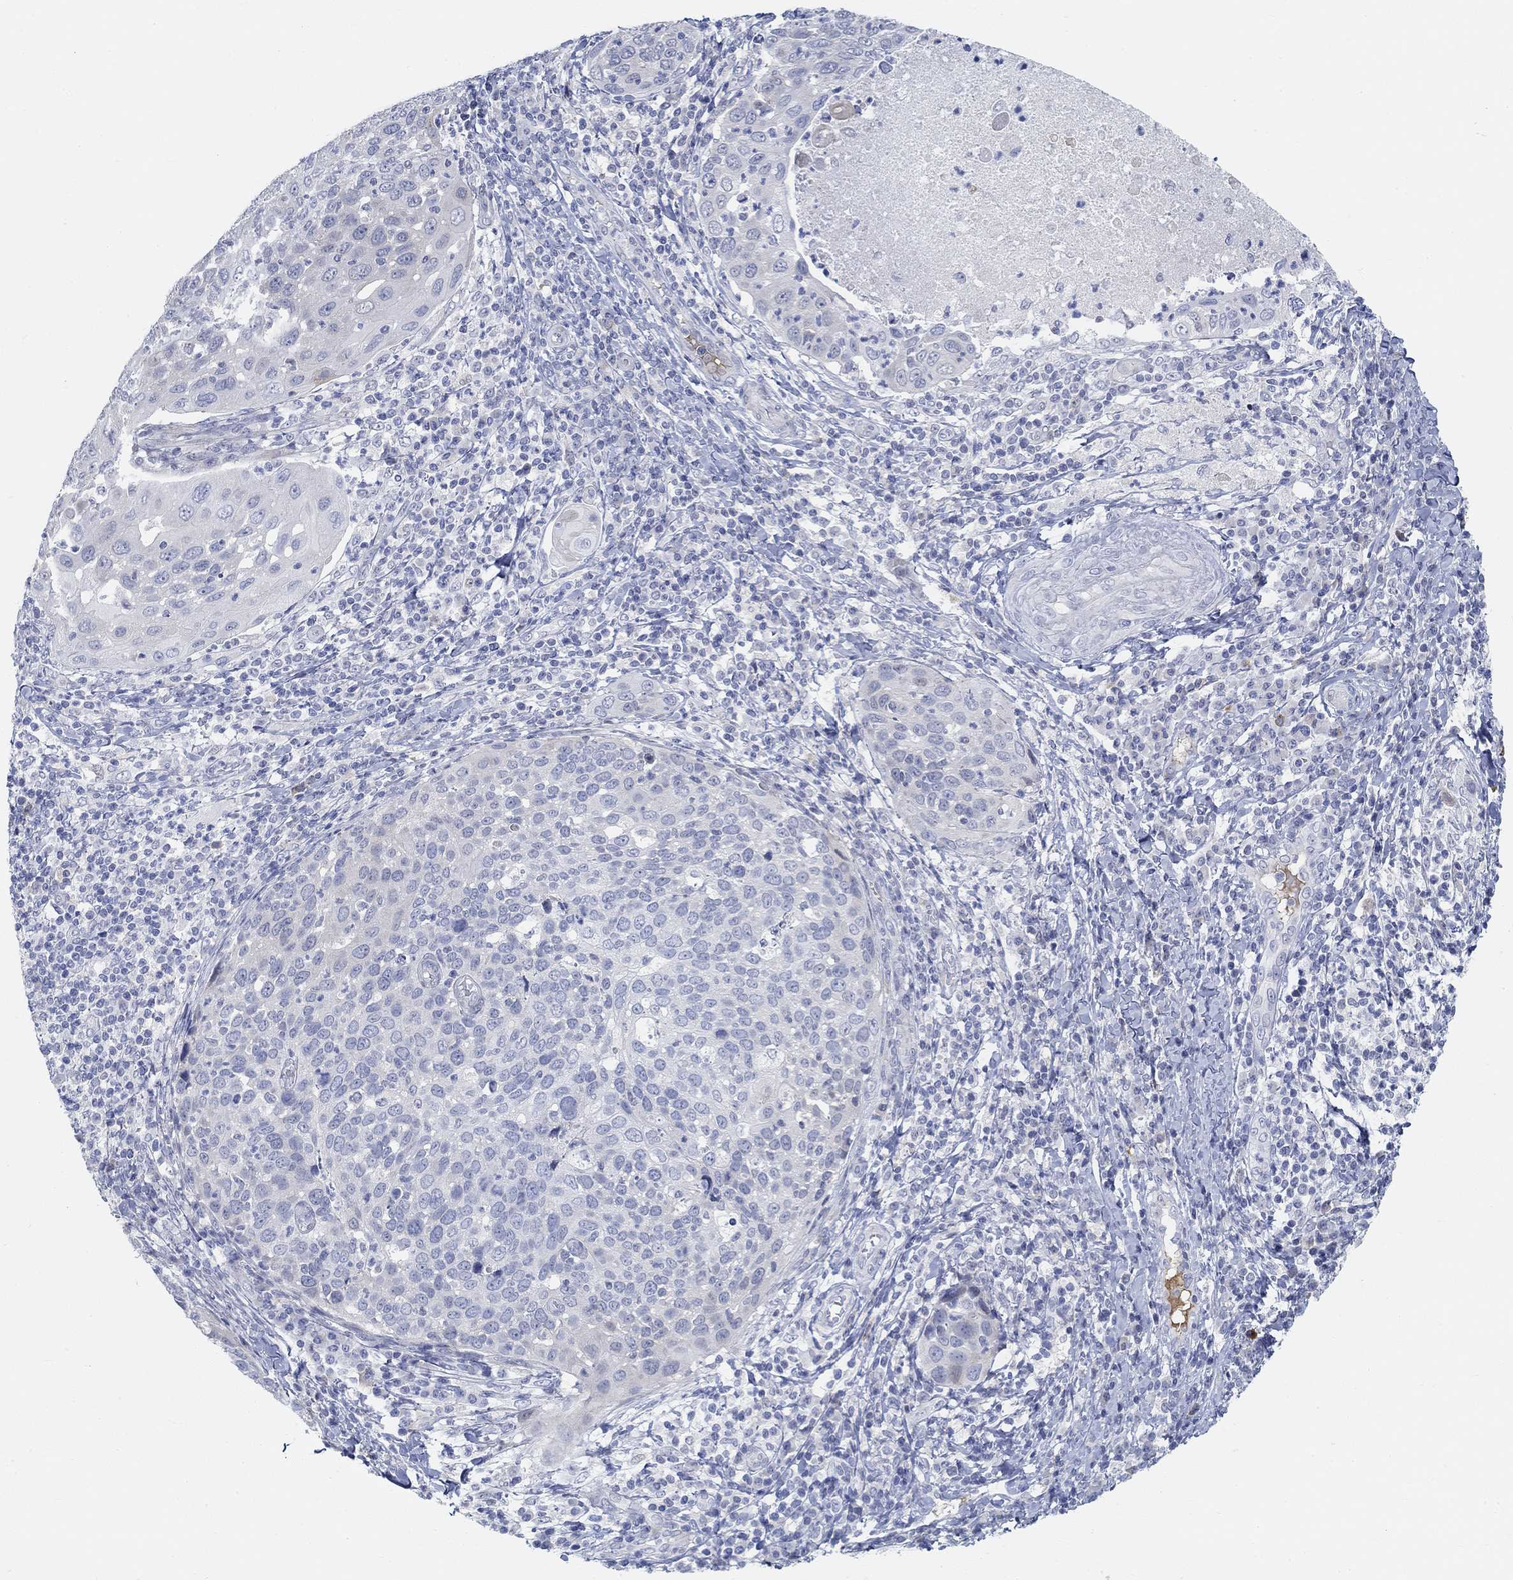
{"staining": {"intensity": "negative", "quantity": "none", "location": "none"}, "tissue": "cervical cancer", "cell_type": "Tumor cells", "image_type": "cancer", "snomed": [{"axis": "morphology", "description": "Squamous cell carcinoma, NOS"}, {"axis": "topography", "description": "Cervix"}], "caption": "Cervical cancer (squamous cell carcinoma) stained for a protein using IHC exhibits no staining tumor cells.", "gene": "SNTG2", "patient": {"sex": "female", "age": 54}}